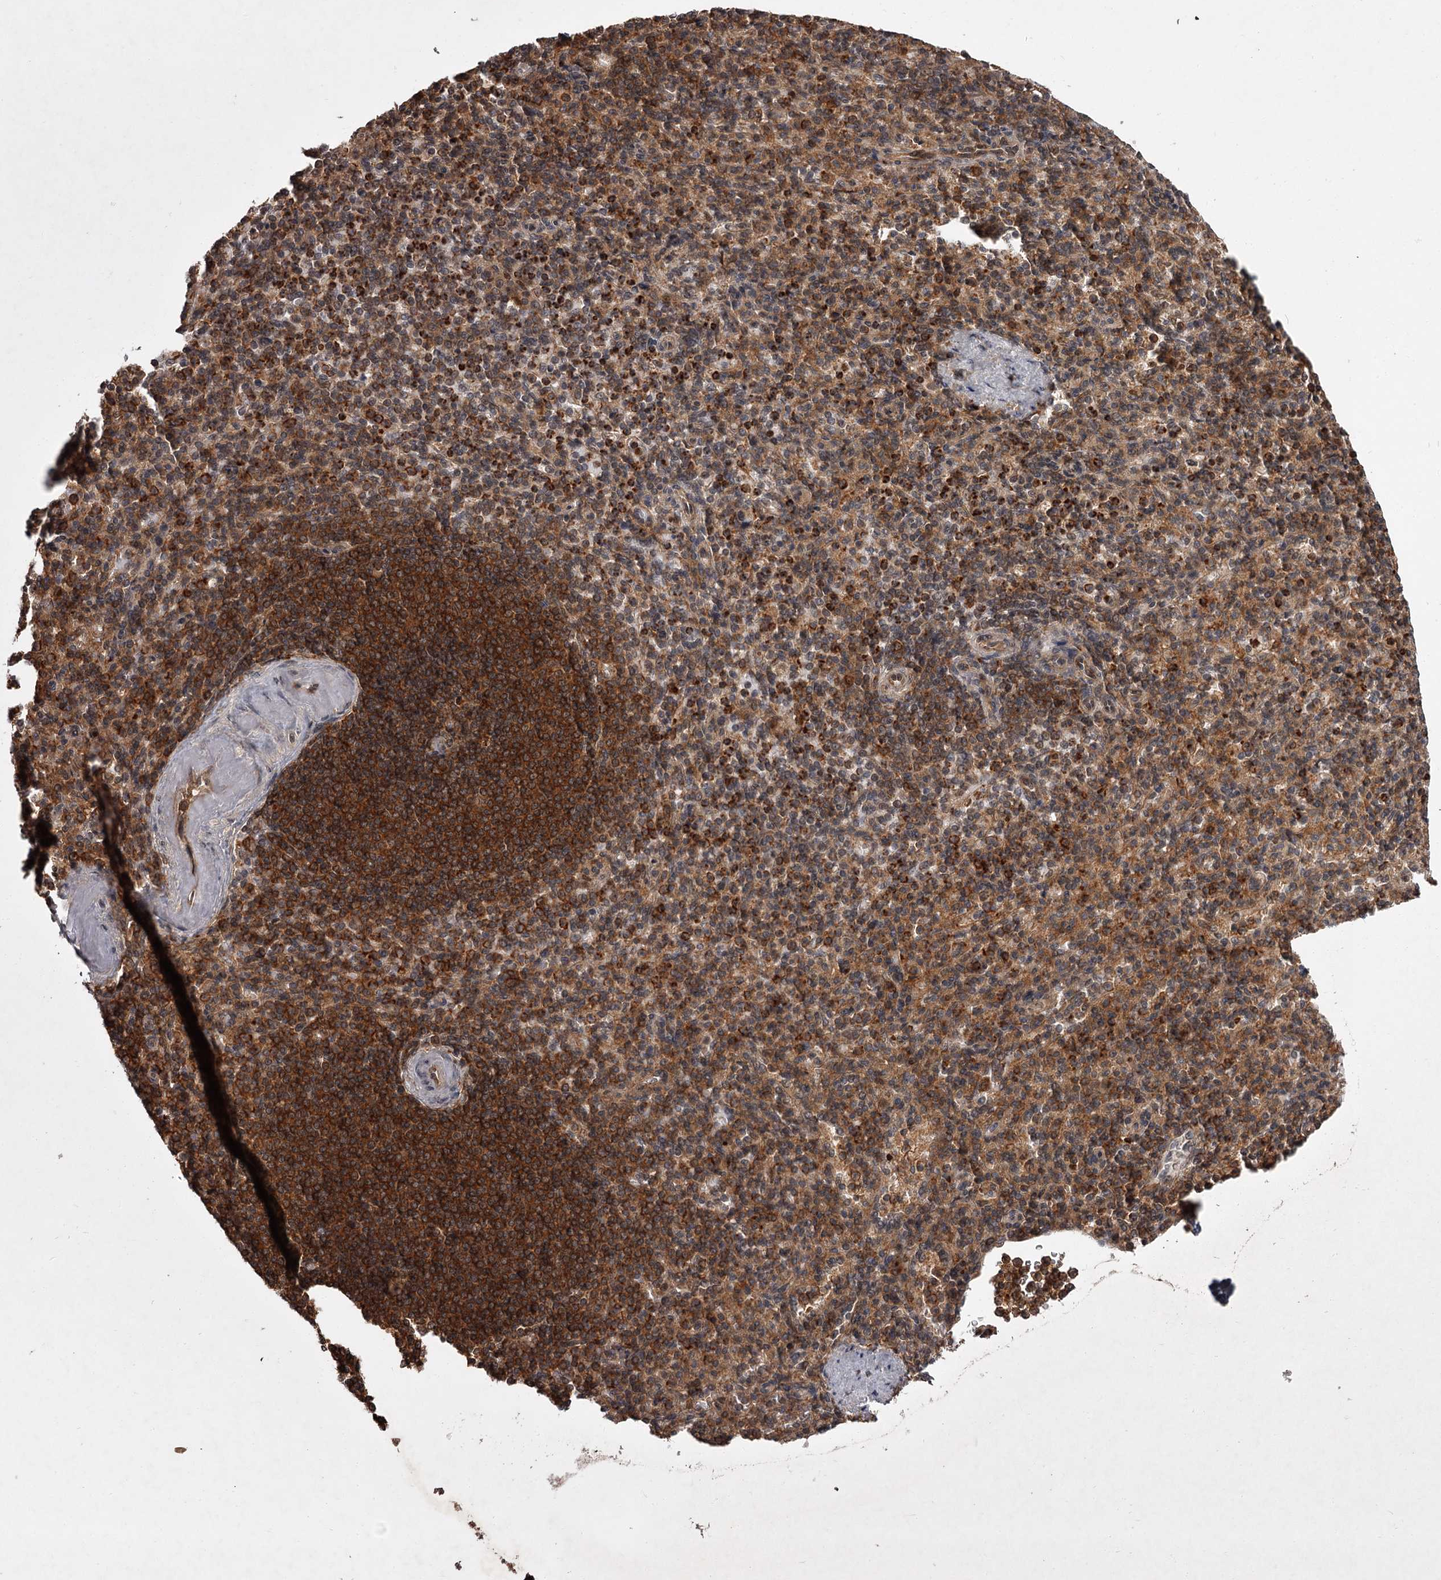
{"staining": {"intensity": "moderate", "quantity": ">75%", "location": "cytoplasmic/membranous"}, "tissue": "spleen", "cell_type": "Cells in red pulp", "image_type": "normal", "snomed": [{"axis": "morphology", "description": "Normal tissue, NOS"}, {"axis": "topography", "description": "Spleen"}], "caption": "Brown immunohistochemical staining in unremarkable spleen reveals moderate cytoplasmic/membranous staining in about >75% of cells in red pulp. Nuclei are stained in blue.", "gene": "TBC1D23", "patient": {"sex": "female", "age": 74}}